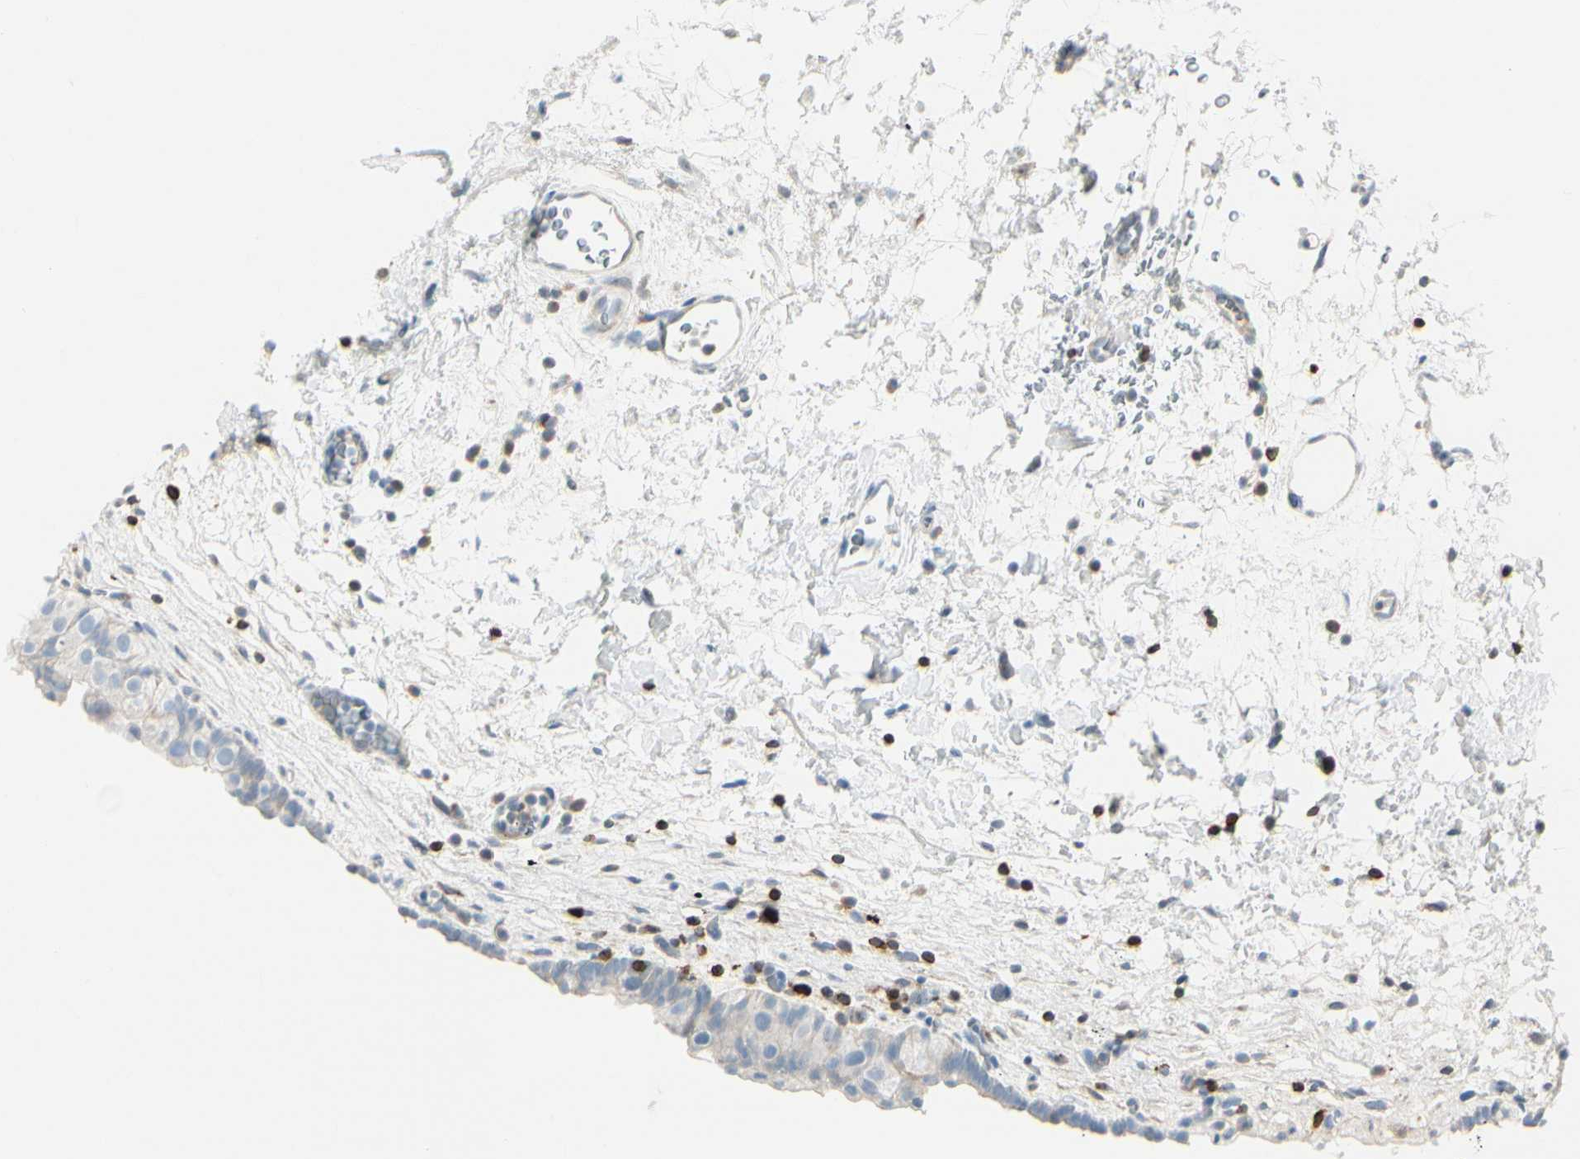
{"staining": {"intensity": "negative", "quantity": "none", "location": "none"}, "tissue": "urinary bladder", "cell_type": "Urothelial cells", "image_type": "normal", "snomed": [{"axis": "morphology", "description": "Normal tissue, NOS"}, {"axis": "topography", "description": "Urinary bladder"}], "caption": "Immunohistochemistry micrograph of normal urinary bladder: urinary bladder stained with DAB shows no significant protein positivity in urothelial cells.", "gene": "TRAF1", "patient": {"sex": "female", "age": 64}}